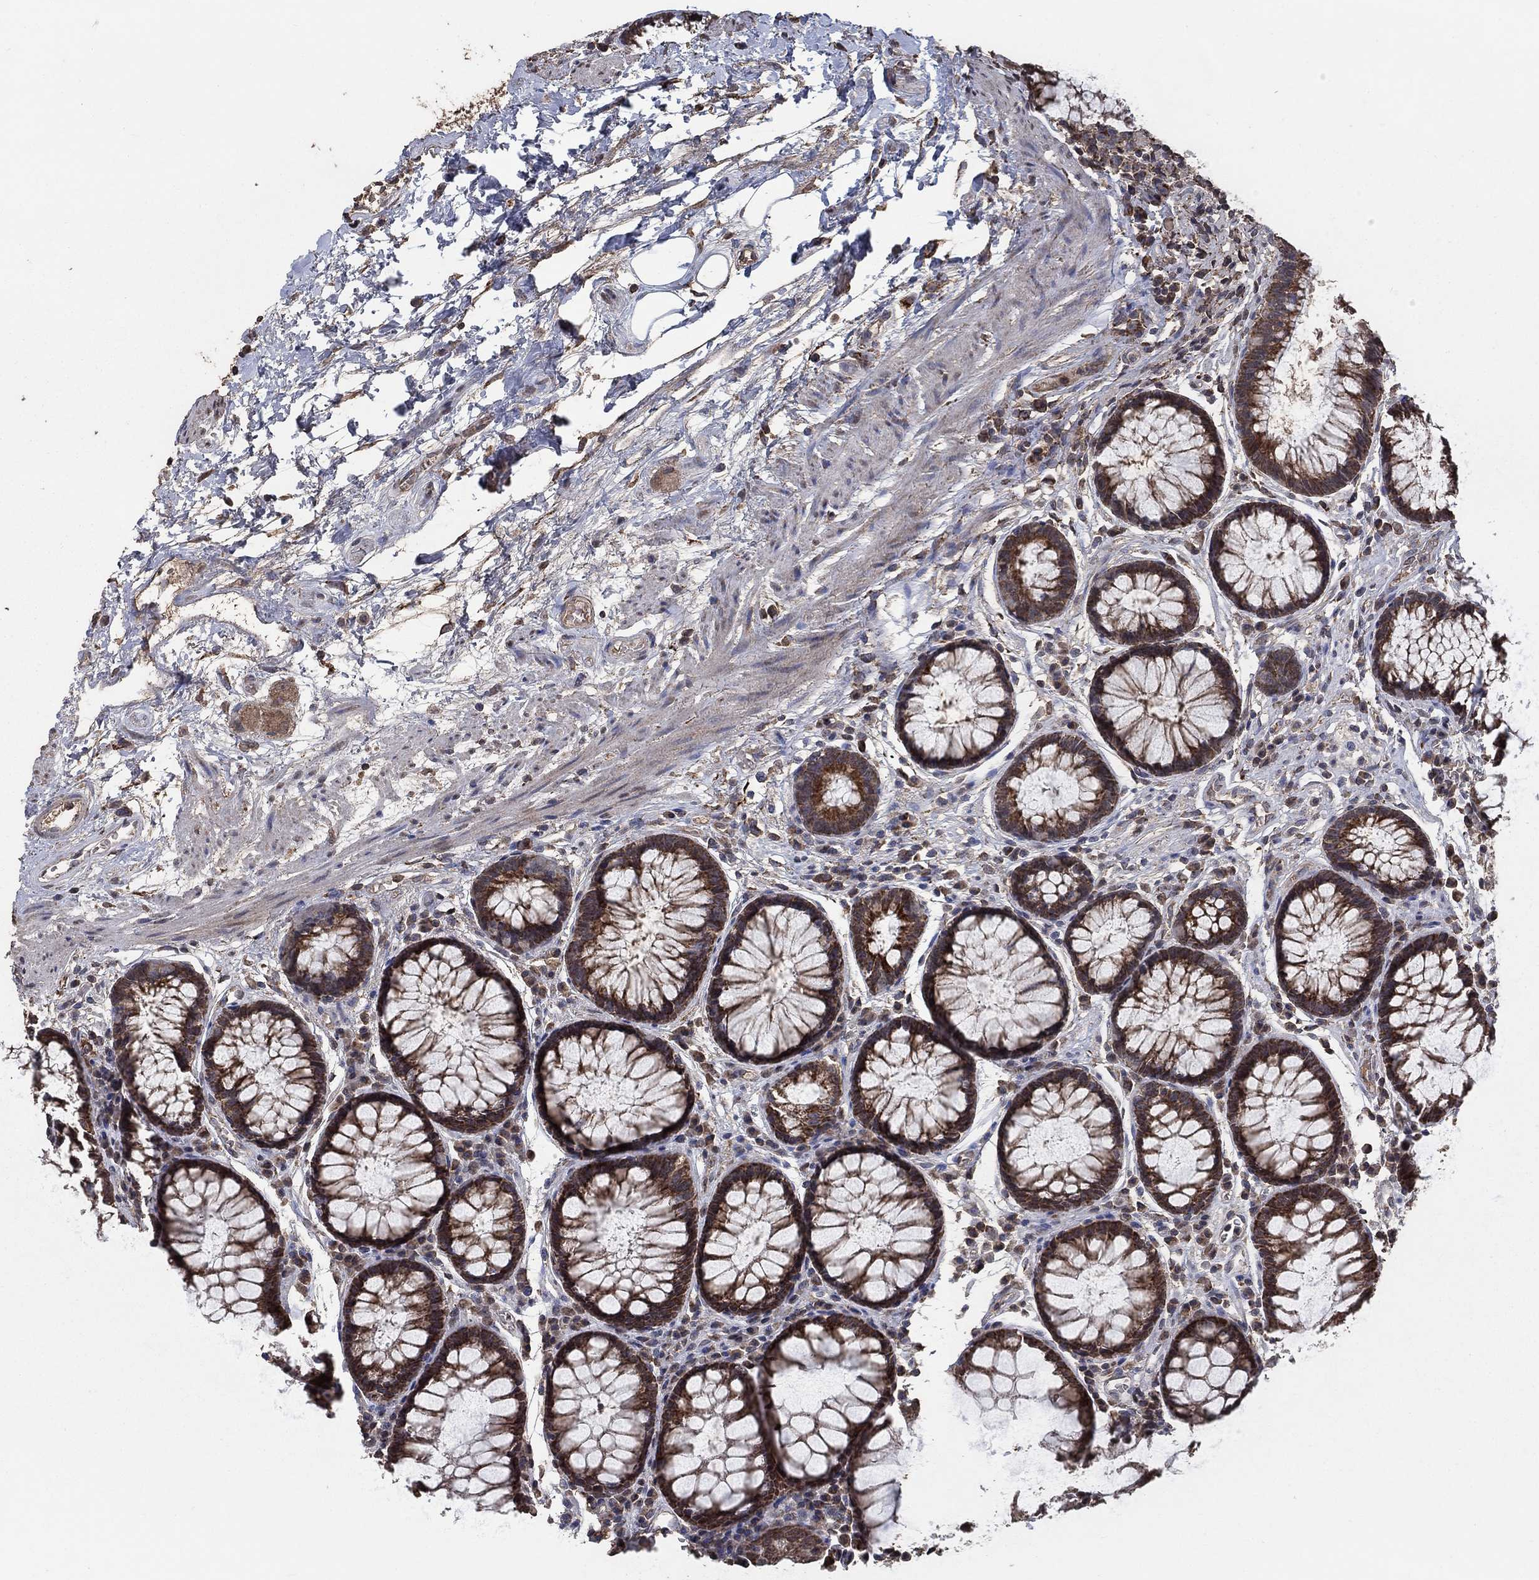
{"staining": {"intensity": "strong", "quantity": "25%-75%", "location": "cytoplasmic/membranous"}, "tissue": "rectum", "cell_type": "Glandular cells", "image_type": "normal", "snomed": [{"axis": "morphology", "description": "Normal tissue, NOS"}, {"axis": "topography", "description": "Rectum"}], "caption": "Immunohistochemistry (IHC) micrograph of benign rectum stained for a protein (brown), which reveals high levels of strong cytoplasmic/membranous positivity in about 25%-75% of glandular cells.", "gene": "MRPS24", "patient": {"sex": "female", "age": 68}}